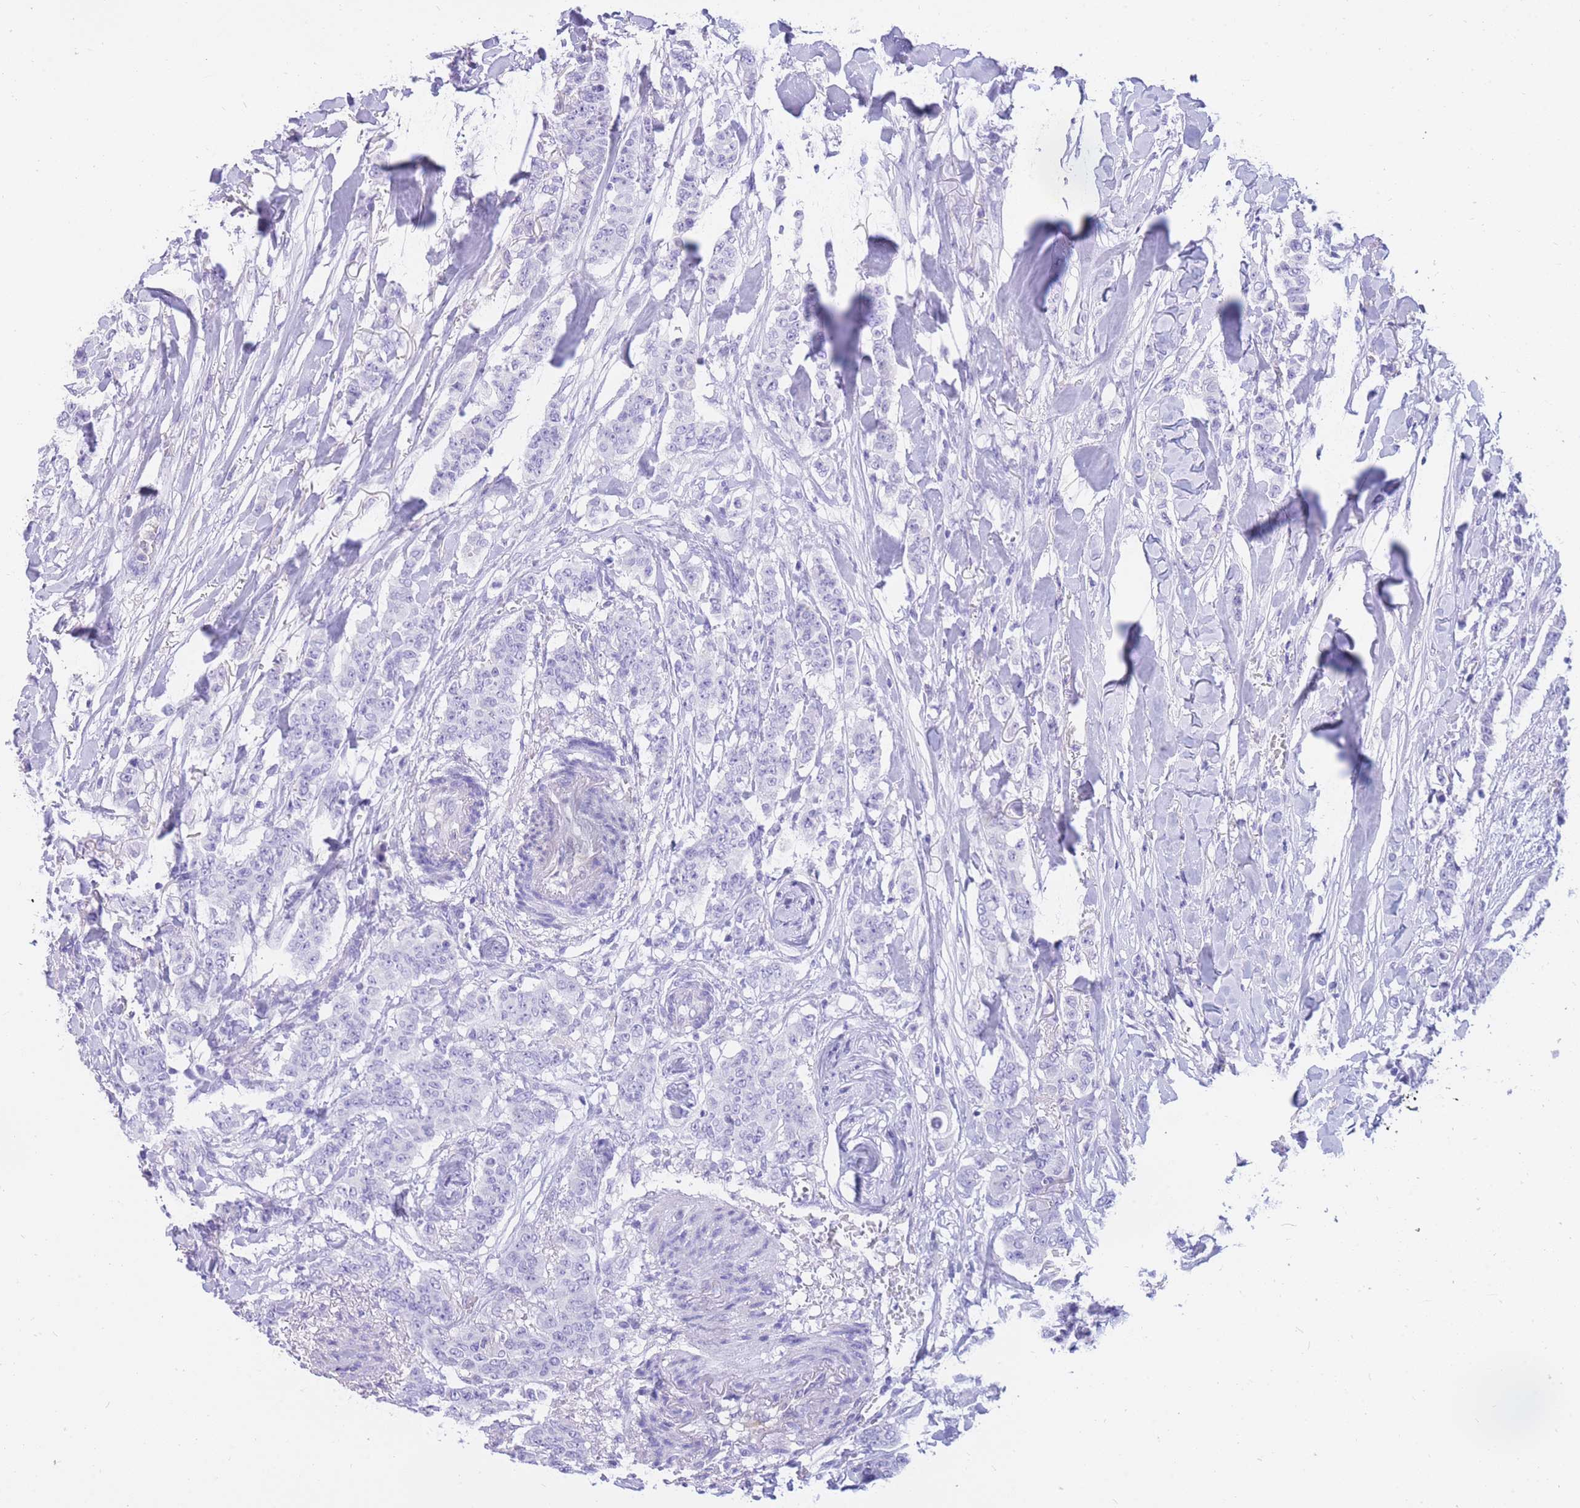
{"staining": {"intensity": "negative", "quantity": "none", "location": "none"}, "tissue": "breast cancer", "cell_type": "Tumor cells", "image_type": "cancer", "snomed": [{"axis": "morphology", "description": "Duct carcinoma"}, {"axis": "topography", "description": "Breast"}], "caption": "Immunohistochemistry of human breast intraductal carcinoma shows no expression in tumor cells.", "gene": "SULT1A1", "patient": {"sex": "female", "age": 40}}